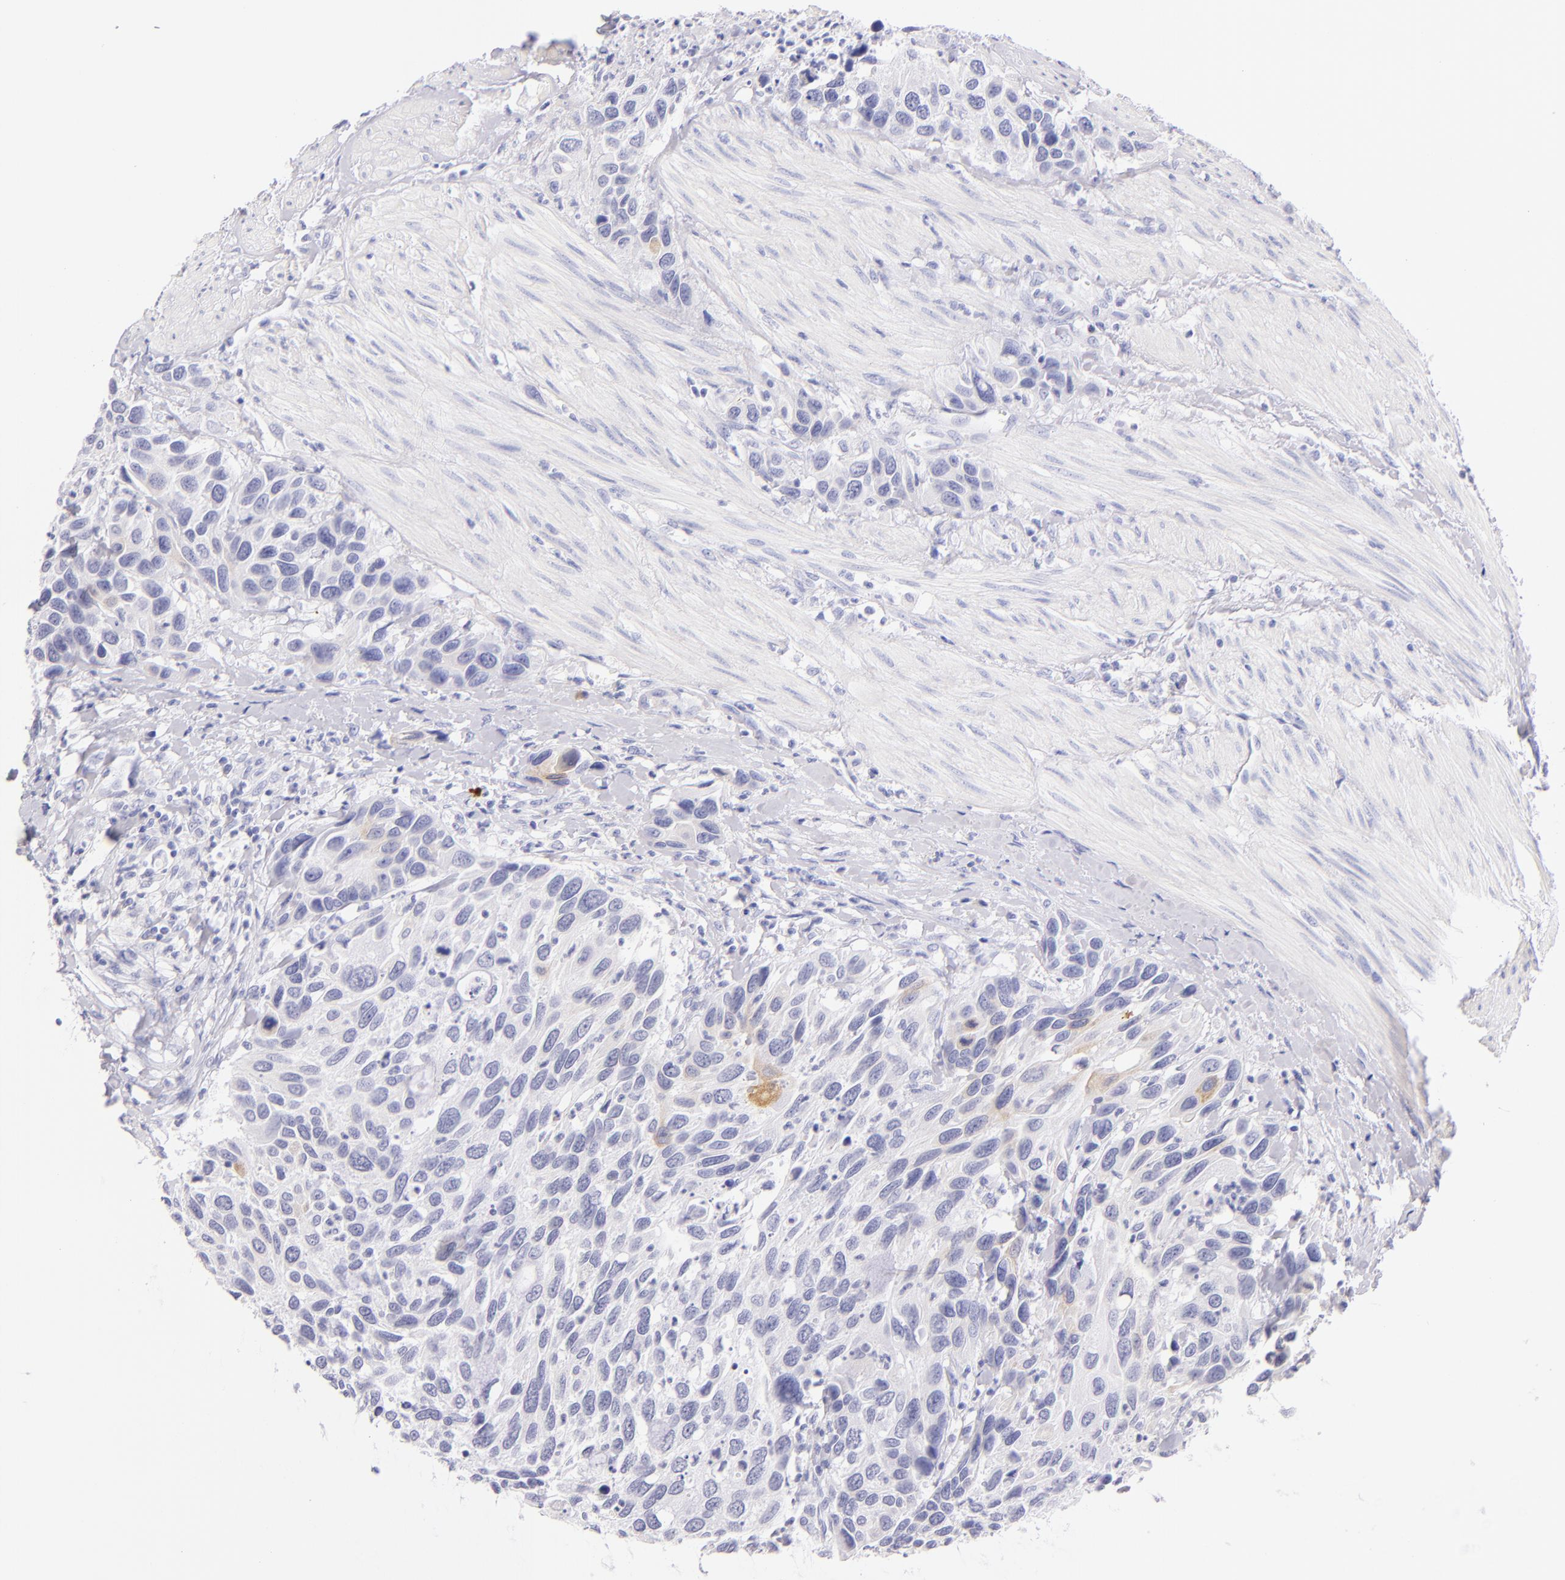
{"staining": {"intensity": "negative", "quantity": "none", "location": "none"}, "tissue": "urothelial cancer", "cell_type": "Tumor cells", "image_type": "cancer", "snomed": [{"axis": "morphology", "description": "Urothelial carcinoma, High grade"}, {"axis": "topography", "description": "Urinary bladder"}], "caption": "Immunohistochemistry (IHC) histopathology image of urothelial cancer stained for a protein (brown), which demonstrates no positivity in tumor cells.", "gene": "SDC1", "patient": {"sex": "male", "age": 66}}